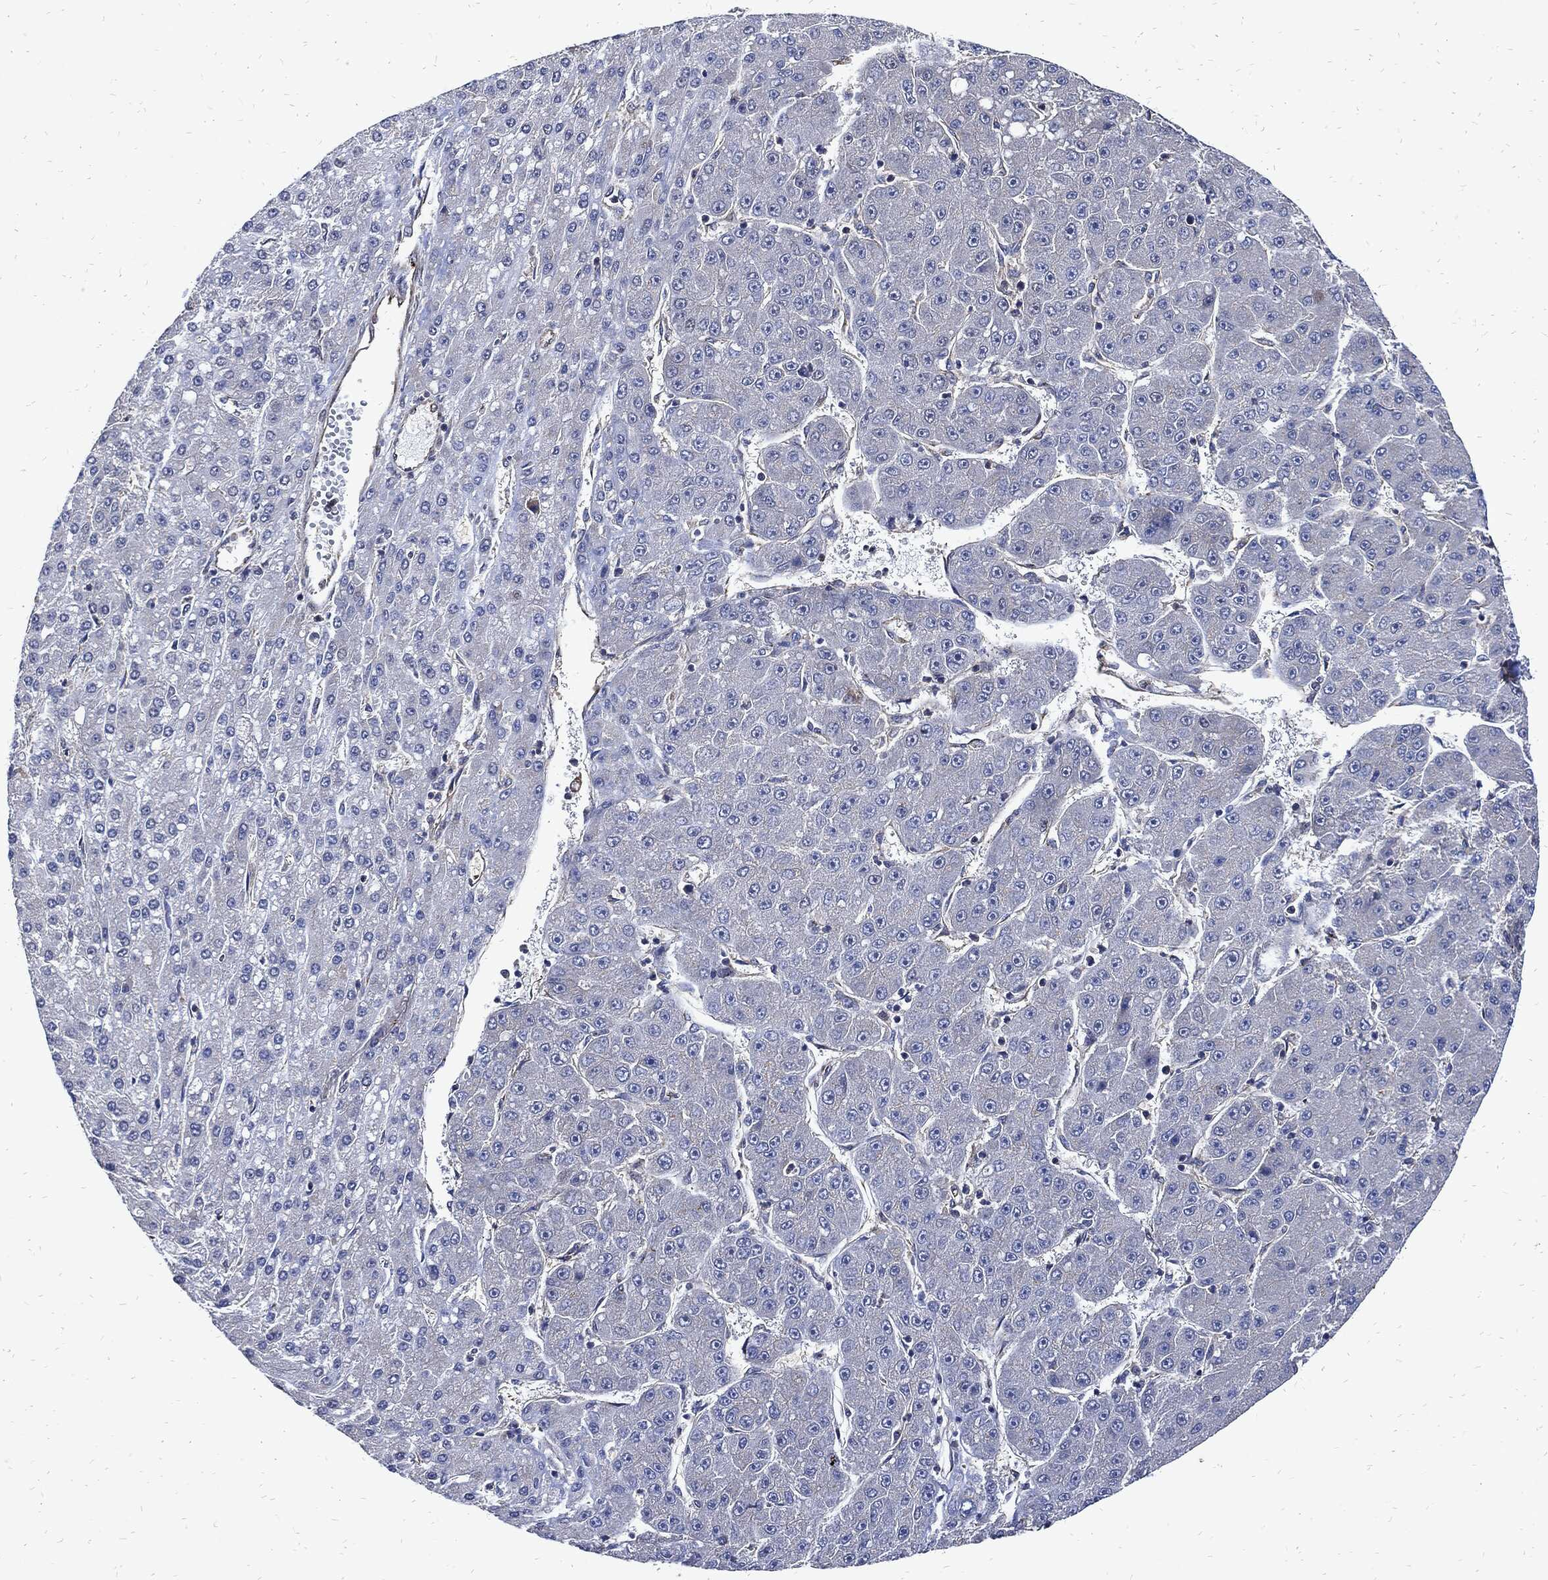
{"staining": {"intensity": "negative", "quantity": "none", "location": "none"}, "tissue": "liver cancer", "cell_type": "Tumor cells", "image_type": "cancer", "snomed": [{"axis": "morphology", "description": "Carcinoma, Hepatocellular, NOS"}, {"axis": "topography", "description": "Liver"}], "caption": "An immunohistochemistry (IHC) image of liver cancer is shown. There is no staining in tumor cells of liver cancer.", "gene": "DCTN1", "patient": {"sex": "male", "age": 67}}